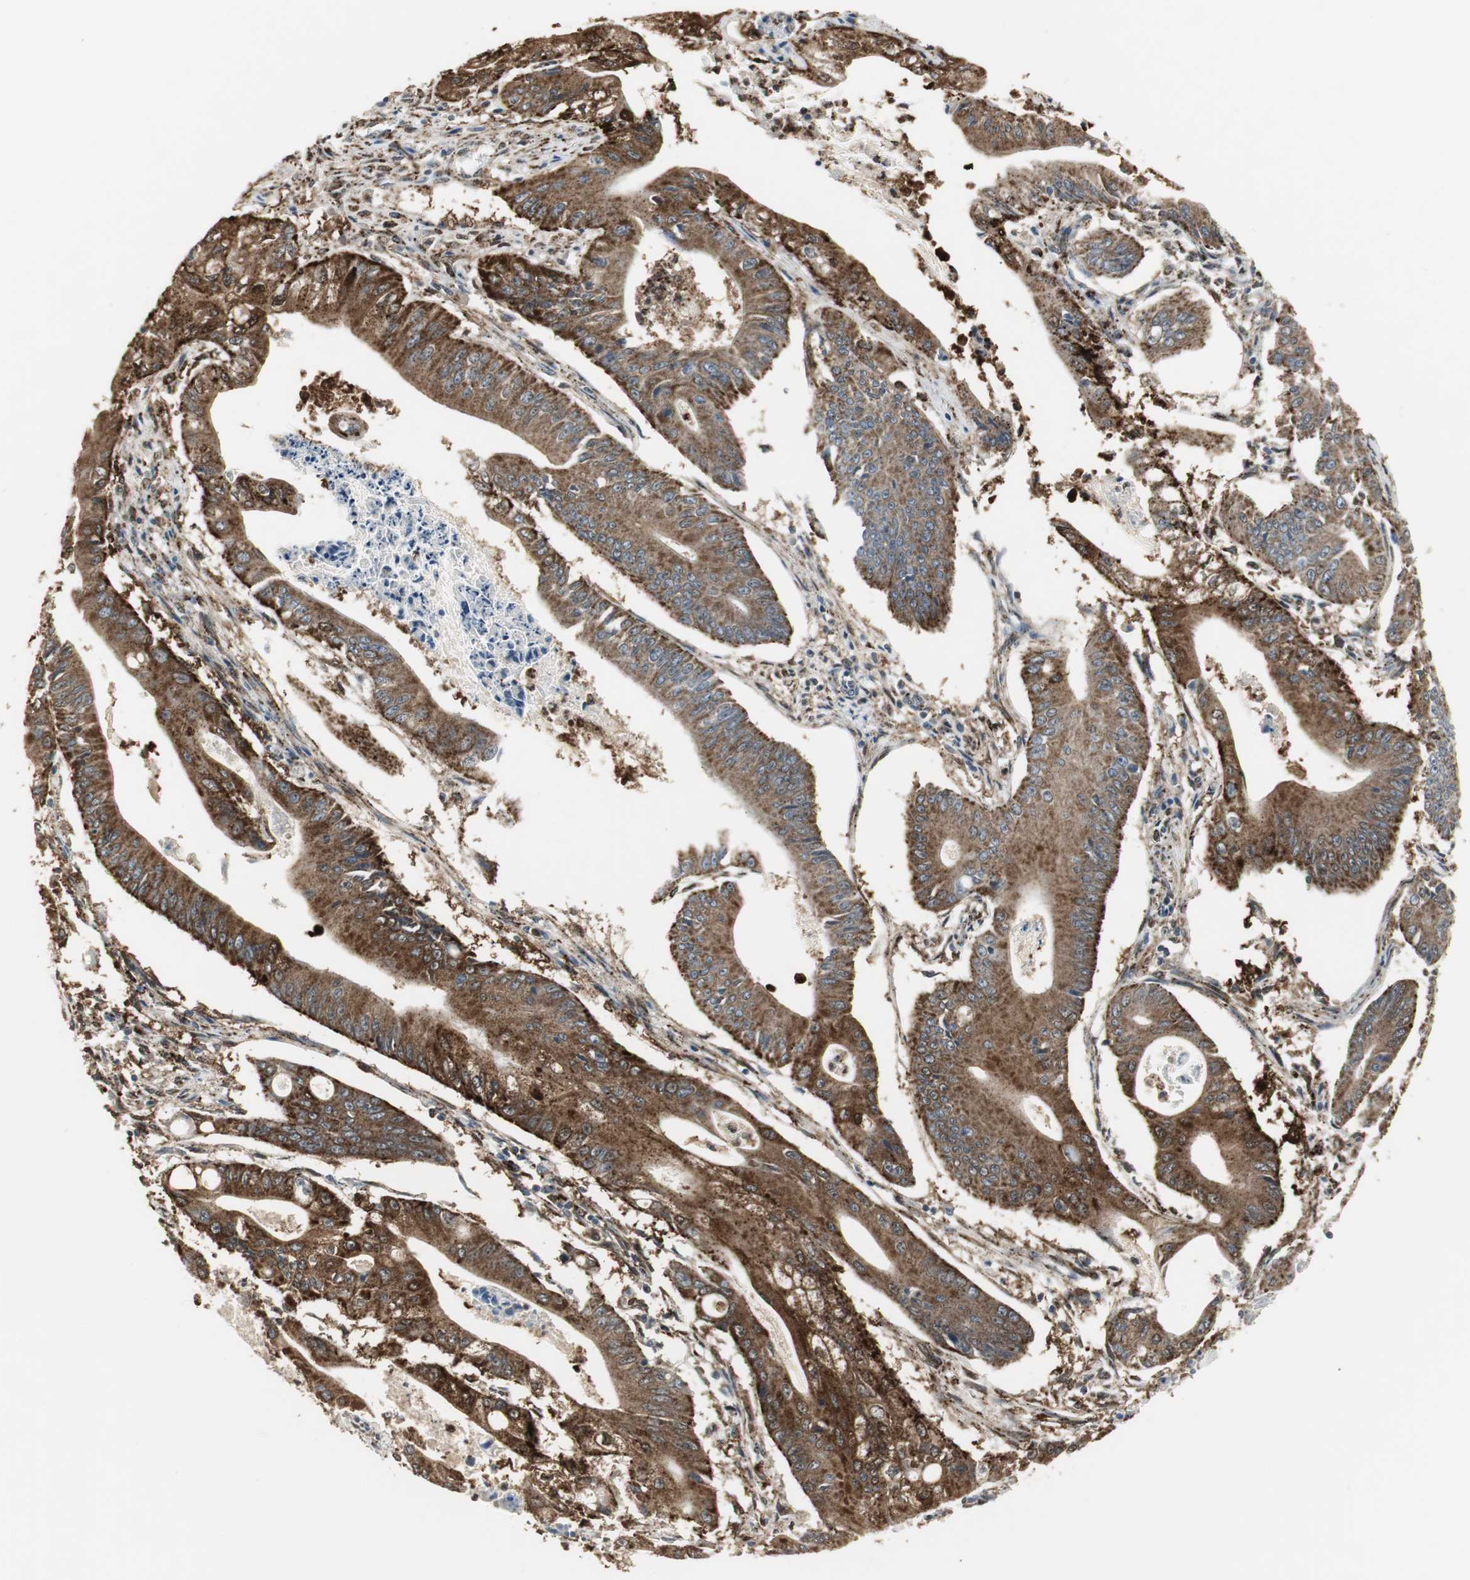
{"staining": {"intensity": "strong", "quantity": ">75%", "location": "cytoplasmic/membranous,nuclear"}, "tissue": "pancreatic cancer", "cell_type": "Tumor cells", "image_type": "cancer", "snomed": [{"axis": "morphology", "description": "Normal tissue, NOS"}, {"axis": "topography", "description": "Lymph node"}], "caption": "Pancreatic cancer stained with a brown dye displays strong cytoplasmic/membranous and nuclear positive expression in about >75% of tumor cells.", "gene": "PLIN3", "patient": {"sex": "male", "age": 62}}